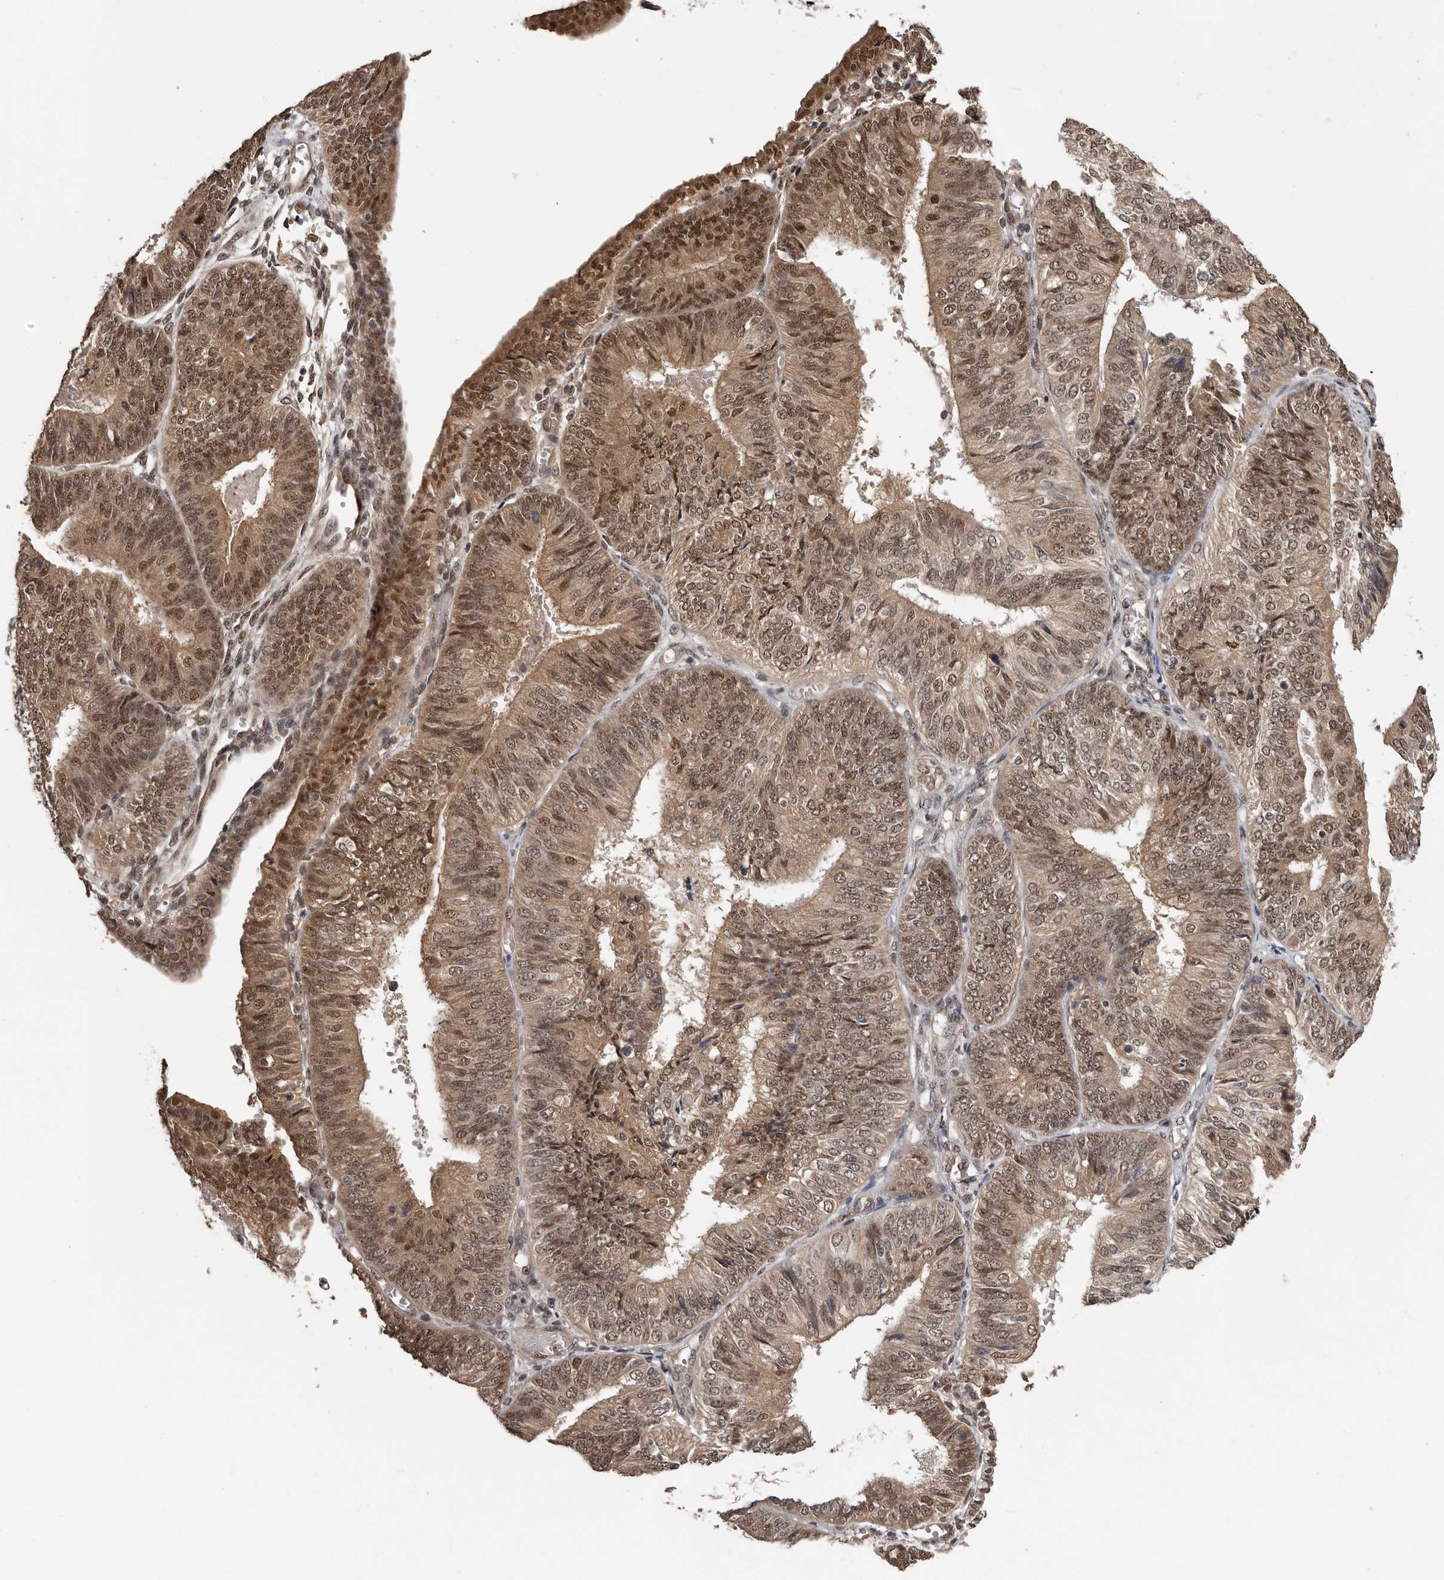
{"staining": {"intensity": "moderate", "quantity": ">75%", "location": "cytoplasmic/membranous,nuclear"}, "tissue": "endometrial cancer", "cell_type": "Tumor cells", "image_type": "cancer", "snomed": [{"axis": "morphology", "description": "Adenocarcinoma, NOS"}, {"axis": "topography", "description": "Endometrium"}], "caption": "Endometrial cancer stained with DAB immunohistochemistry exhibits medium levels of moderate cytoplasmic/membranous and nuclear expression in approximately >75% of tumor cells.", "gene": "VPS37A", "patient": {"sex": "female", "age": 58}}